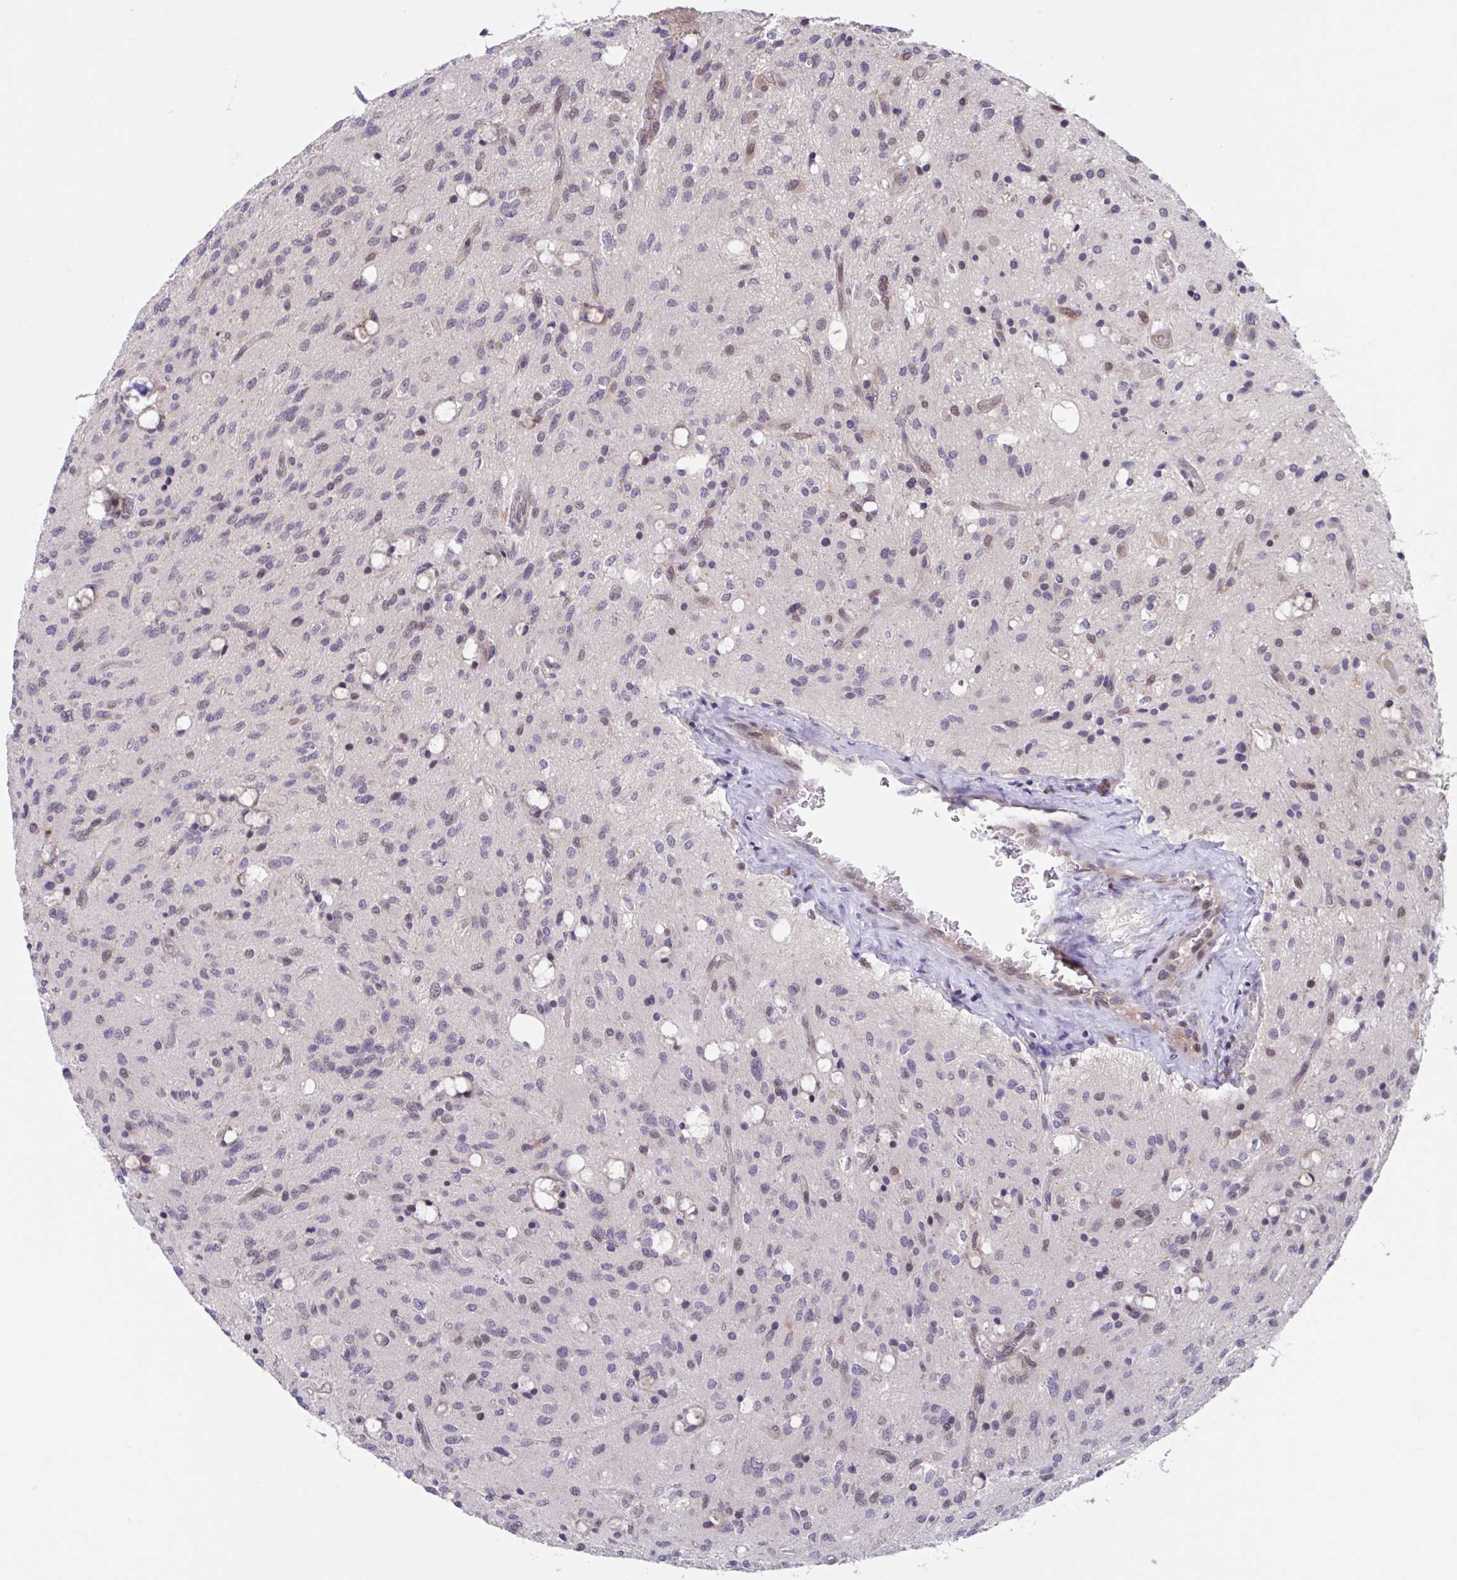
{"staining": {"intensity": "negative", "quantity": "none", "location": "none"}, "tissue": "glioma", "cell_type": "Tumor cells", "image_type": "cancer", "snomed": [{"axis": "morphology", "description": "Glioma, malignant, Low grade"}, {"axis": "topography", "description": "Brain"}], "caption": "Glioma stained for a protein using immunohistochemistry (IHC) demonstrates no expression tumor cells.", "gene": "RIOK1", "patient": {"sex": "female", "age": 58}}